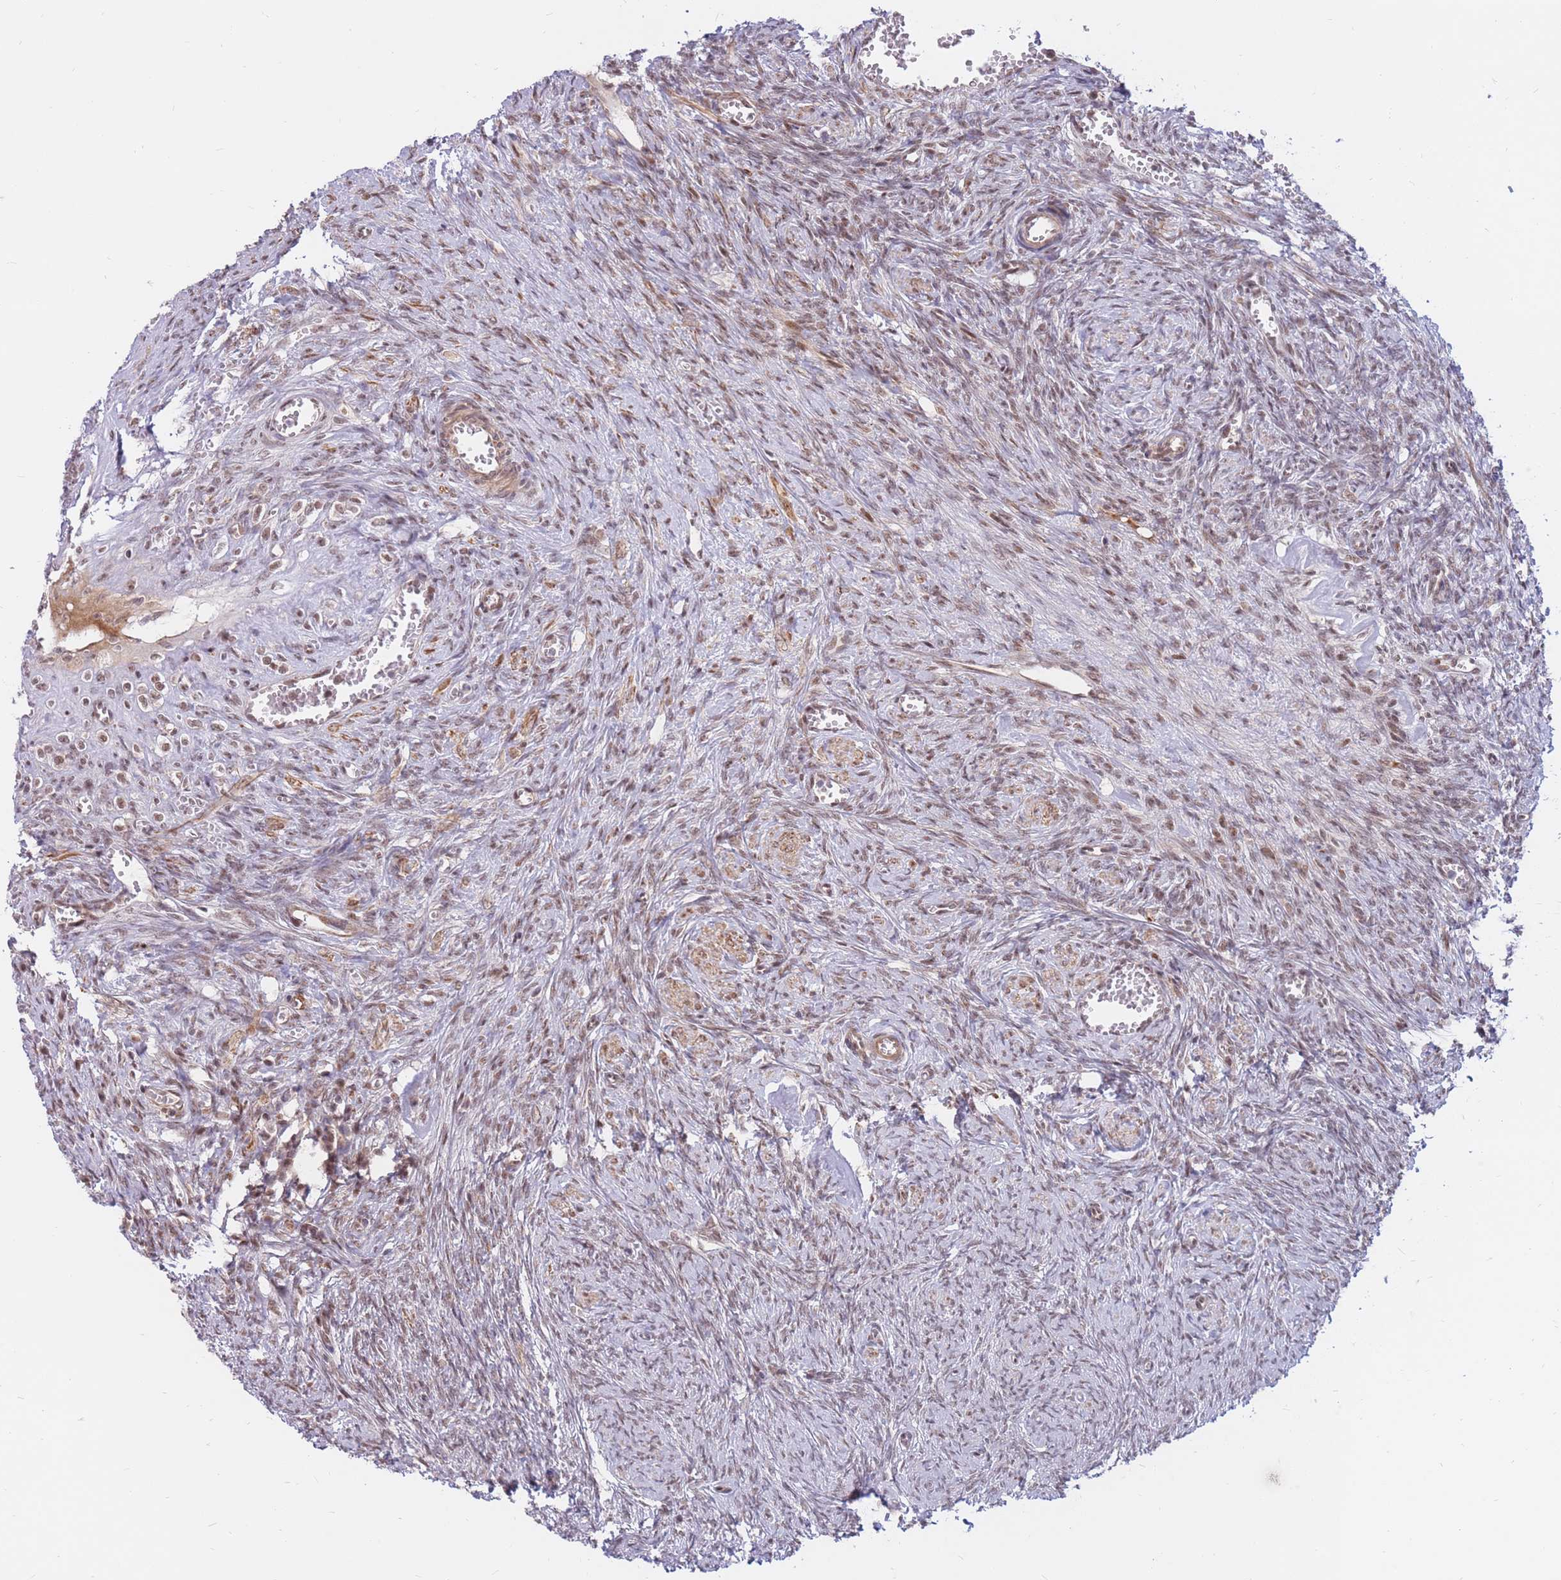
{"staining": {"intensity": "moderate", "quantity": "<25%", "location": "nuclear"}, "tissue": "ovary", "cell_type": "Ovarian stroma cells", "image_type": "normal", "snomed": [{"axis": "morphology", "description": "Normal tissue, NOS"}, {"axis": "topography", "description": "Ovary"}], "caption": "Ovarian stroma cells show moderate nuclear expression in approximately <25% of cells in unremarkable ovary.", "gene": "ERICH6B", "patient": {"sex": "female", "age": 44}}